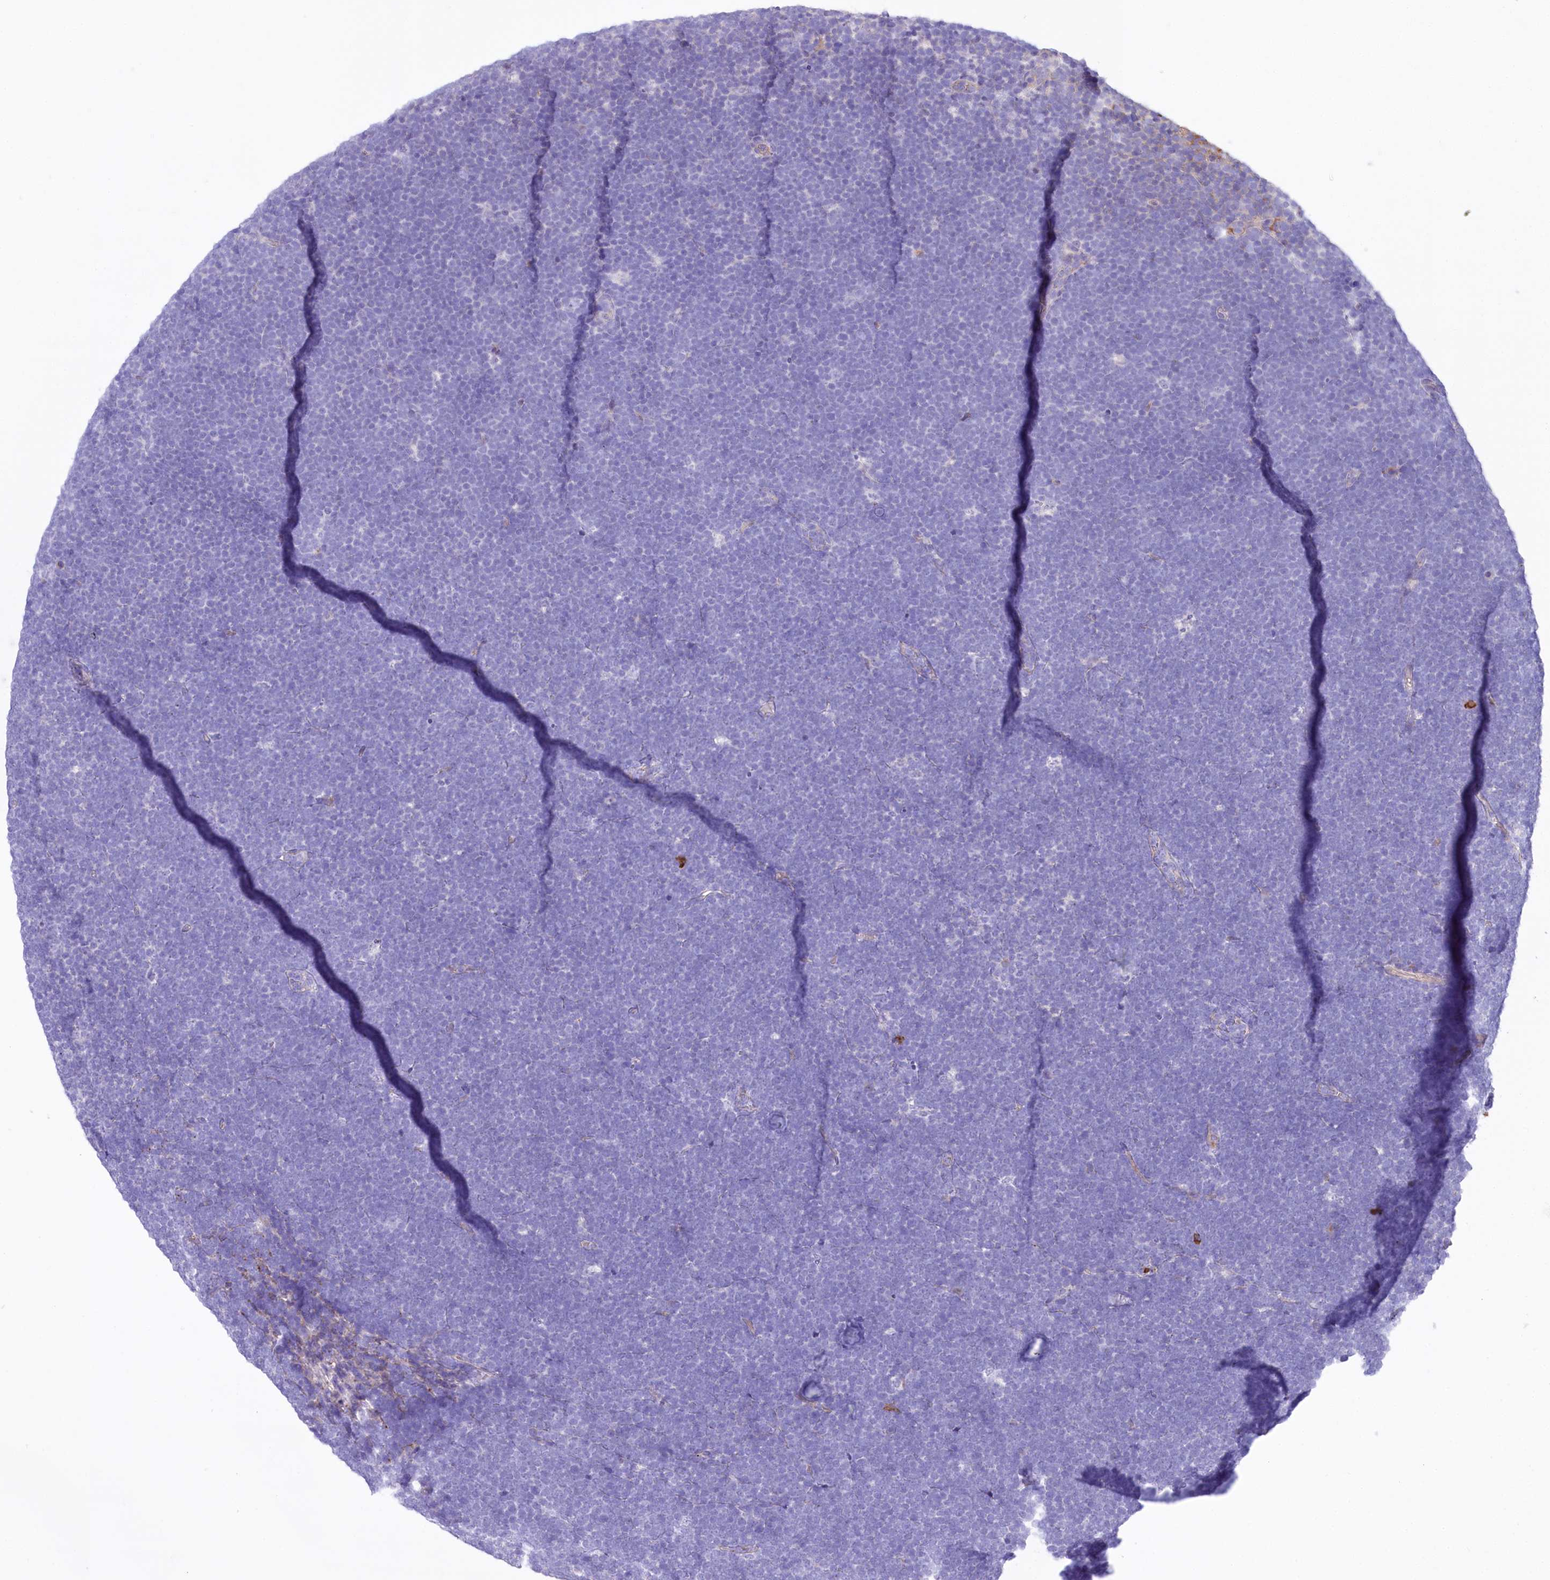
{"staining": {"intensity": "negative", "quantity": "none", "location": "none"}, "tissue": "lymphoma", "cell_type": "Tumor cells", "image_type": "cancer", "snomed": [{"axis": "morphology", "description": "Malignant lymphoma, non-Hodgkin's type, High grade"}, {"axis": "topography", "description": "Lymph node"}], "caption": "The histopathology image reveals no significant expression in tumor cells of lymphoma.", "gene": "CEP164", "patient": {"sex": "male", "age": 13}}